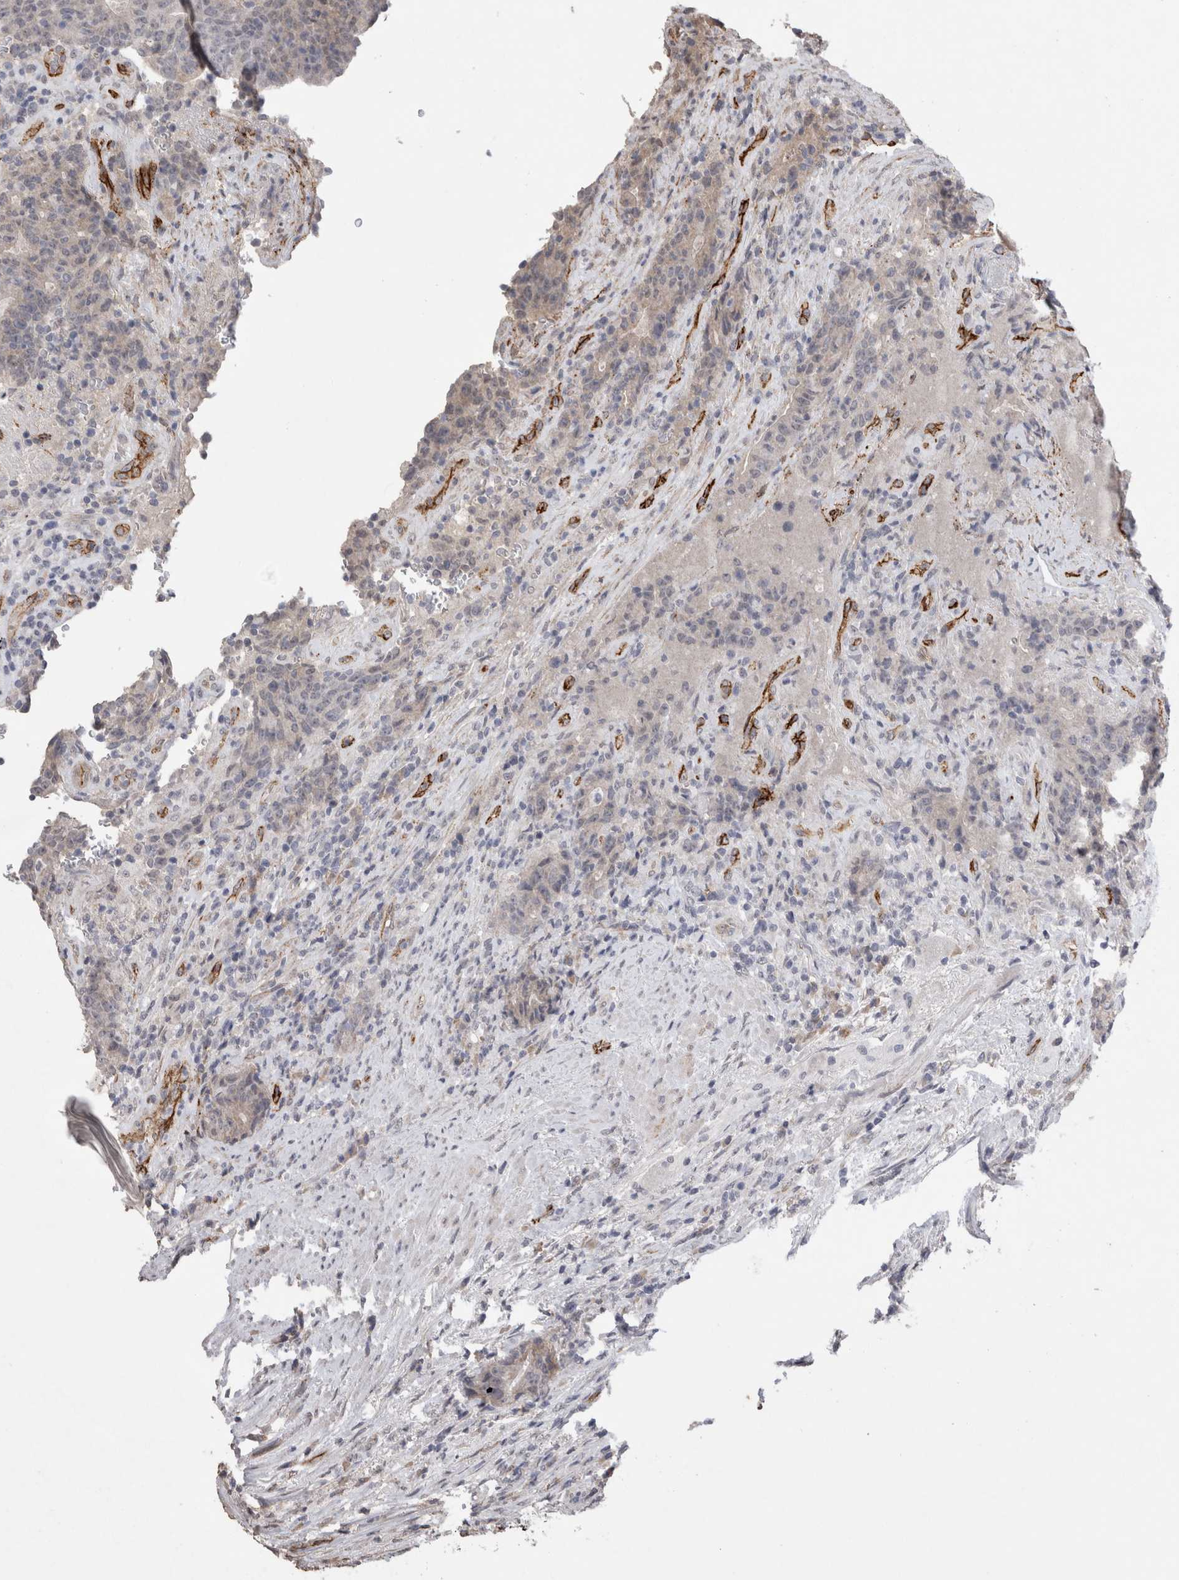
{"staining": {"intensity": "negative", "quantity": "none", "location": "none"}, "tissue": "colorectal cancer", "cell_type": "Tumor cells", "image_type": "cancer", "snomed": [{"axis": "morphology", "description": "Normal tissue, NOS"}, {"axis": "morphology", "description": "Adenocarcinoma, NOS"}, {"axis": "topography", "description": "Colon"}], "caption": "A micrograph of adenocarcinoma (colorectal) stained for a protein shows no brown staining in tumor cells.", "gene": "CDH13", "patient": {"sex": "female", "age": 75}}